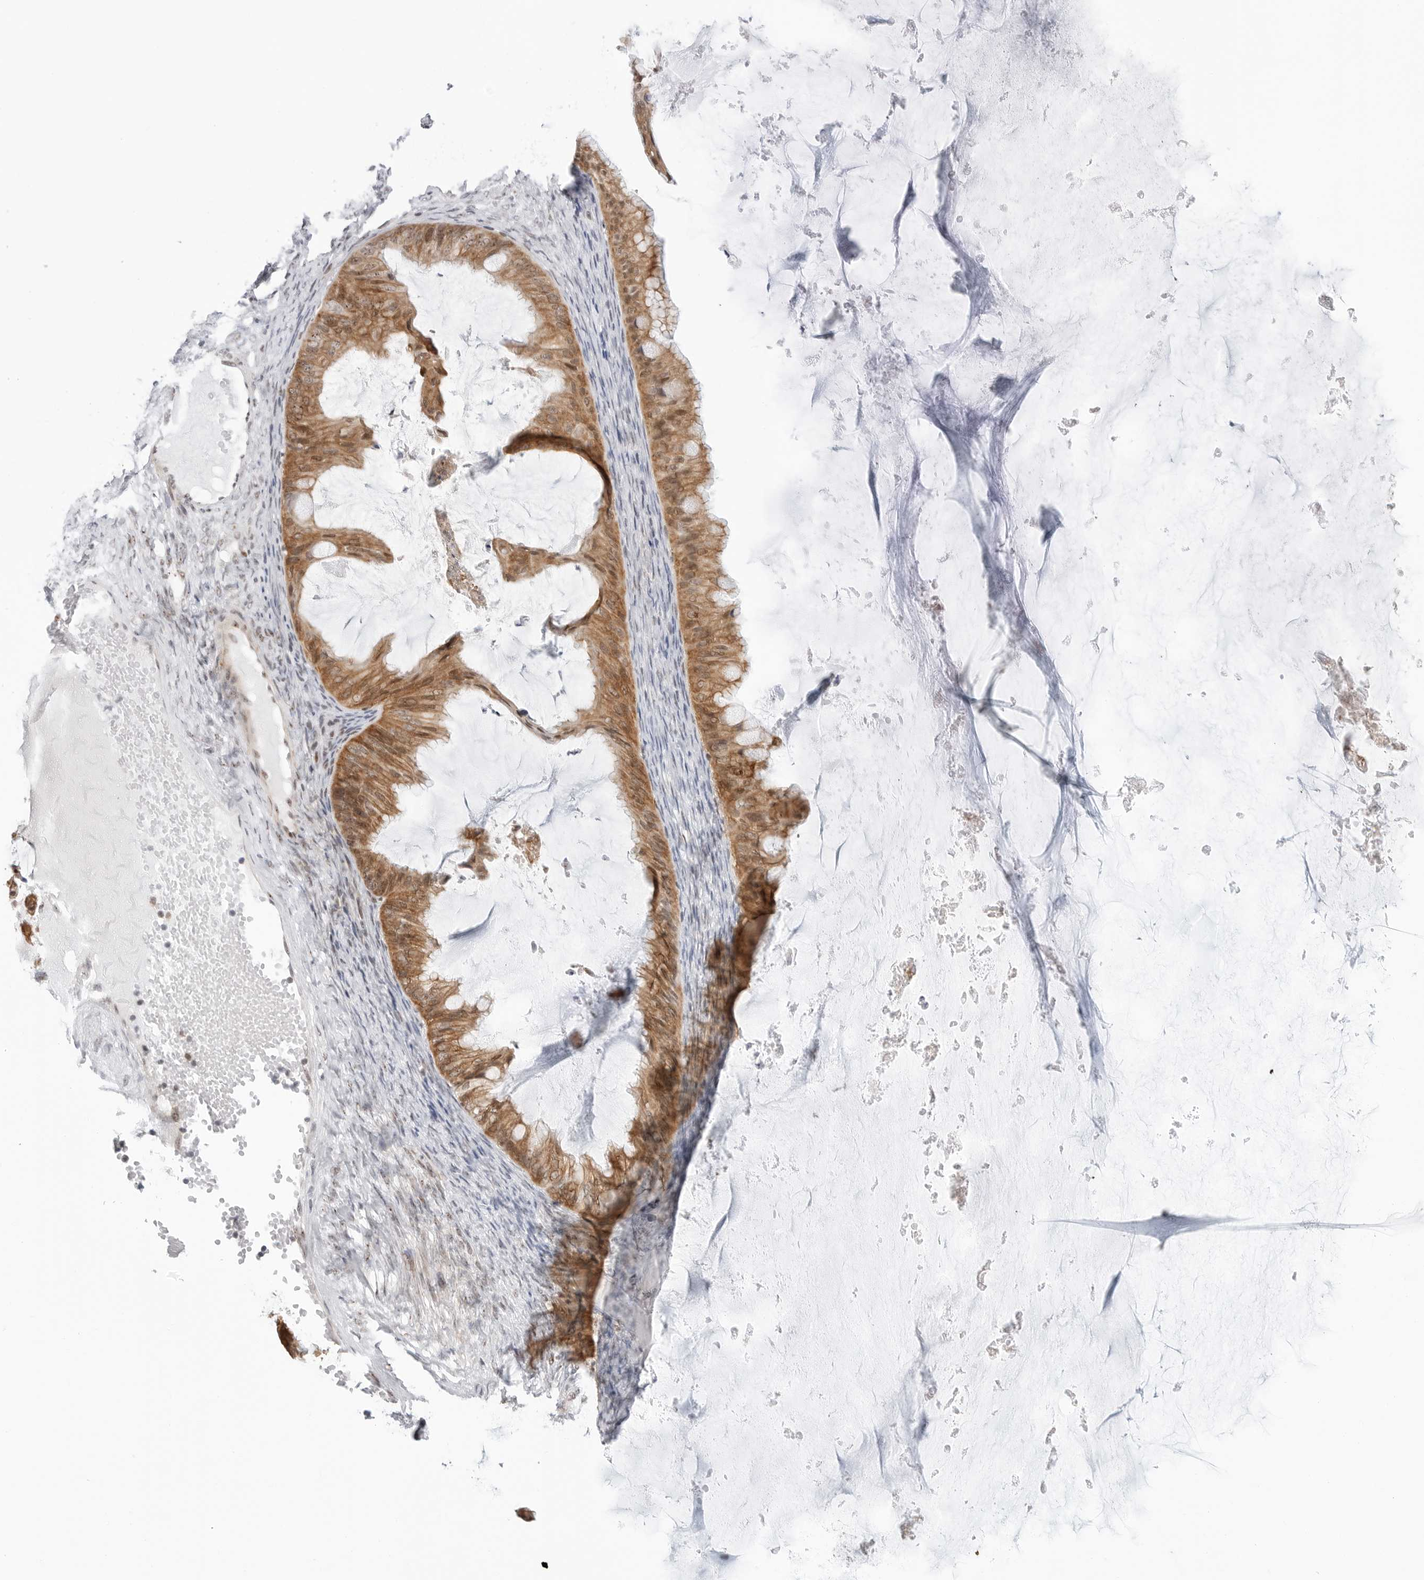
{"staining": {"intensity": "moderate", "quantity": ">75%", "location": "cytoplasmic/membranous,nuclear"}, "tissue": "ovarian cancer", "cell_type": "Tumor cells", "image_type": "cancer", "snomed": [{"axis": "morphology", "description": "Cystadenocarcinoma, mucinous, NOS"}, {"axis": "topography", "description": "Ovary"}], "caption": "An immunohistochemistry (IHC) image of neoplastic tissue is shown. Protein staining in brown shows moderate cytoplasmic/membranous and nuclear positivity in ovarian cancer (mucinous cystadenocarcinoma) within tumor cells. Immunohistochemistry stains the protein in brown and the nuclei are stained blue.", "gene": "C1orf162", "patient": {"sex": "female", "age": 61}}